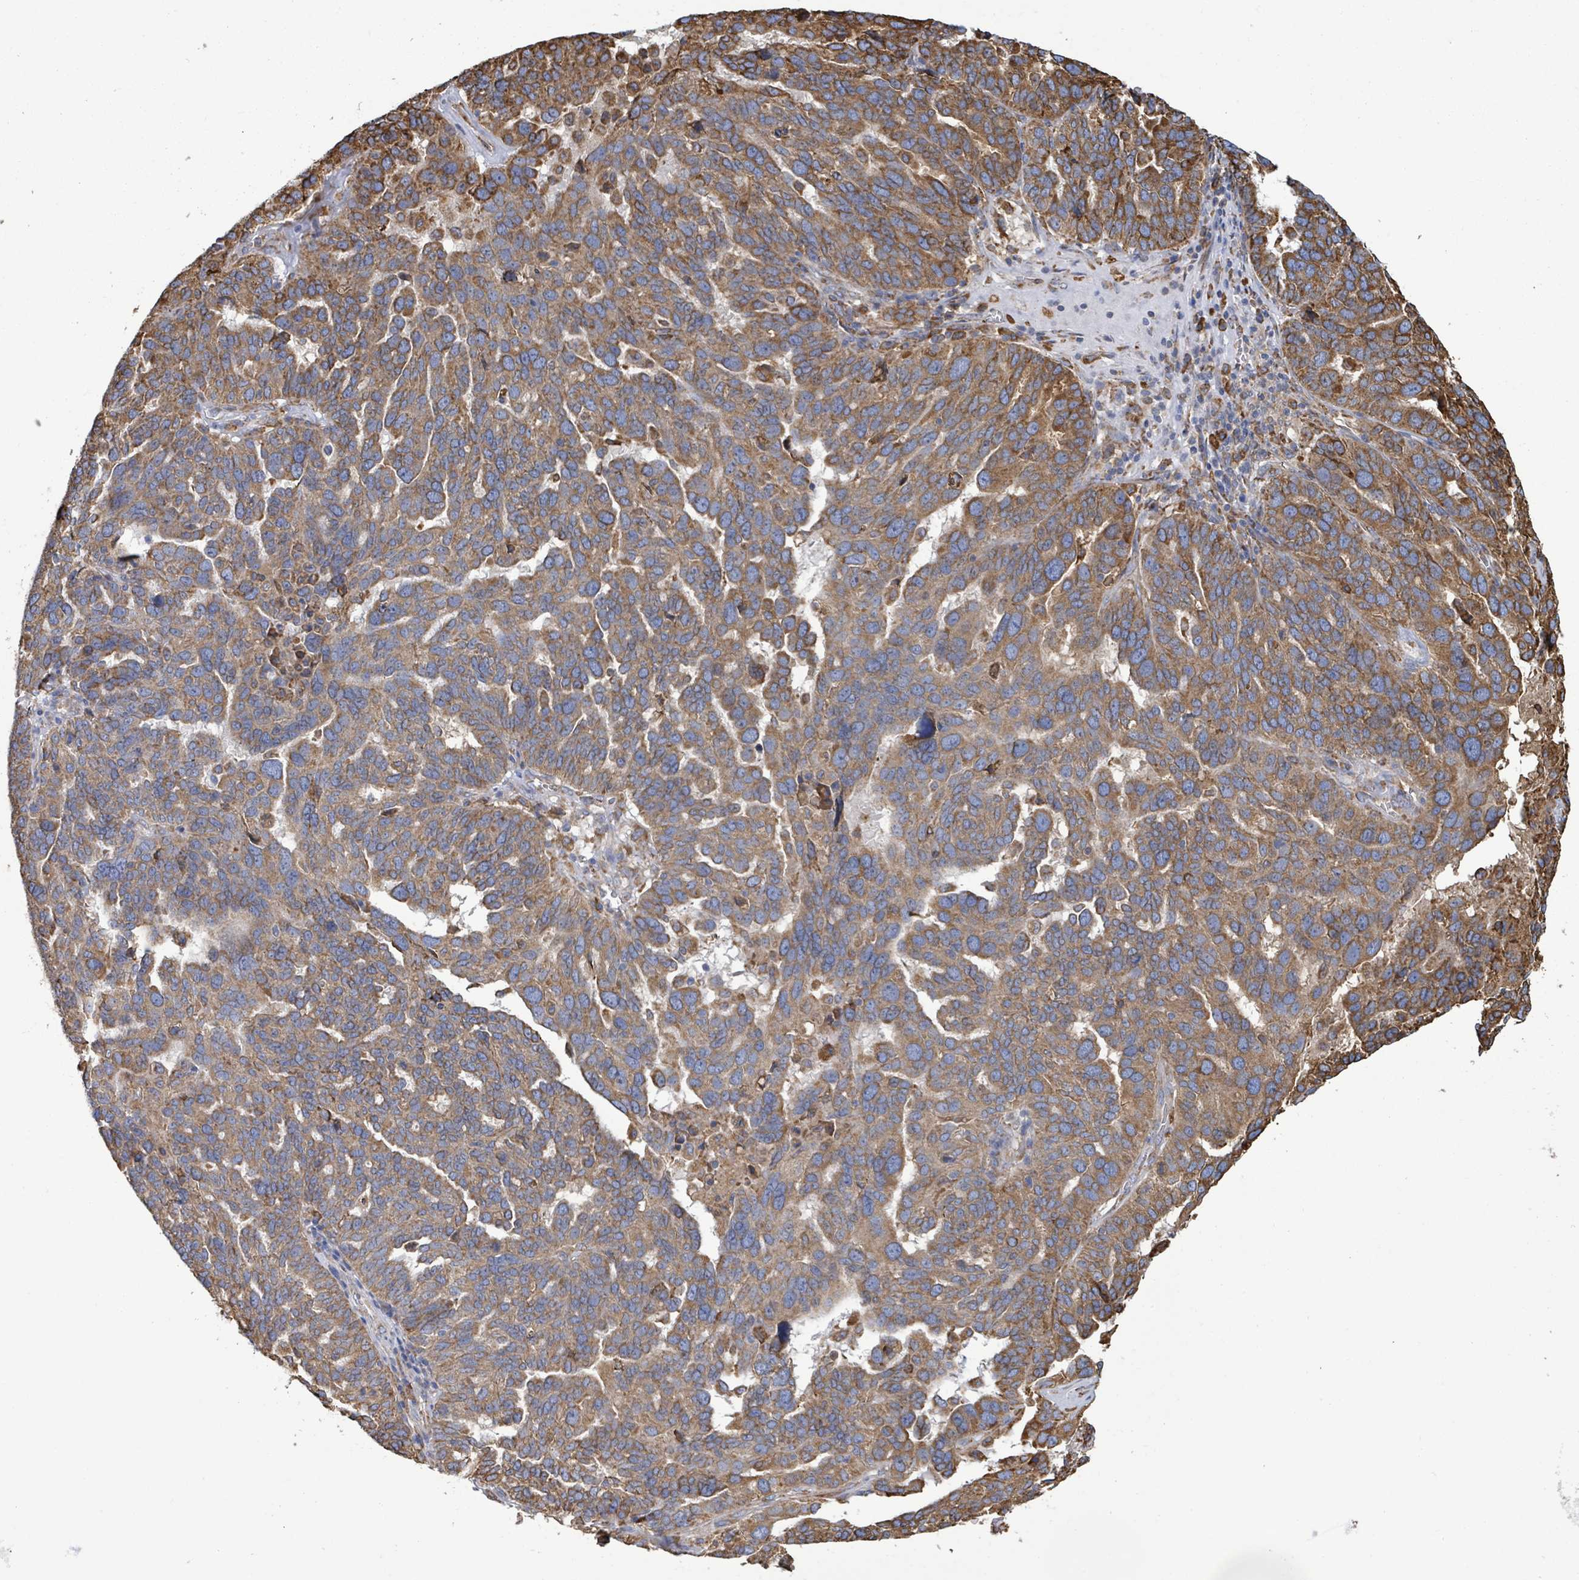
{"staining": {"intensity": "moderate", "quantity": ">75%", "location": "cytoplasmic/membranous"}, "tissue": "ovarian cancer", "cell_type": "Tumor cells", "image_type": "cancer", "snomed": [{"axis": "morphology", "description": "Cystadenocarcinoma, serous, NOS"}, {"axis": "topography", "description": "Ovary"}], "caption": "A high-resolution photomicrograph shows immunohistochemistry staining of ovarian cancer, which displays moderate cytoplasmic/membranous expression in approximately >75% of tumor cells.", "gene": "RFPL4A", "patient": {"sex": "female", "age": 59}}